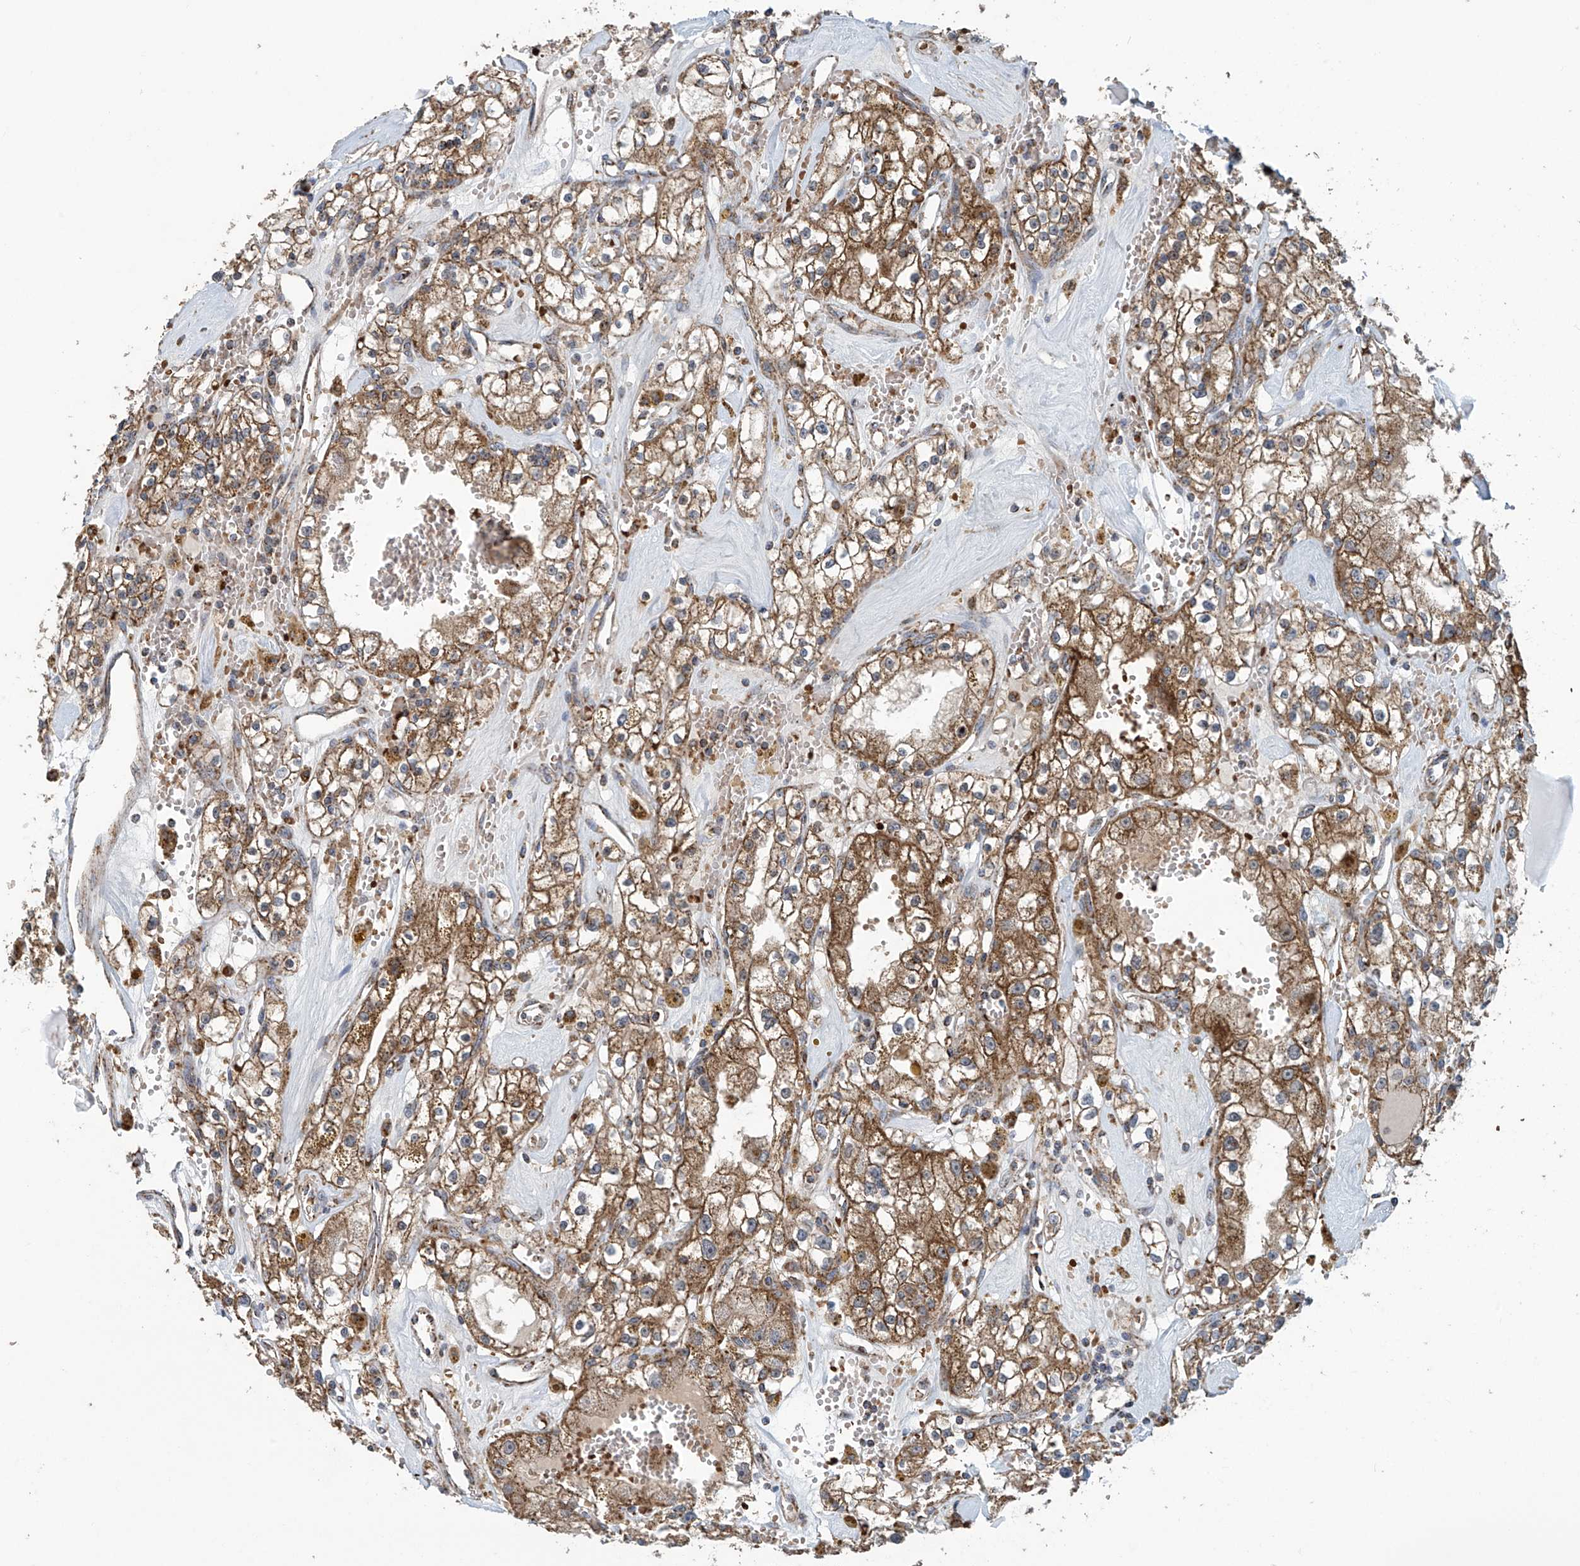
{"staining": {"intensity": "moderate", "quantity": ">75%", "location": "cytoplasmic/membranous"}, "tissue": "renal cancer", "cell_type": "Tumor cells", "image_type": "cancer", "snomed": [{"axis": "morphology", "description": "Adenocarcinoma, NOS"}, {"axis": "topography", "description": "Kidney"}], "caption": "Renal cancer (adenocarcinoma) stained with a protein marker demonstrates moderate staining in tumor cells.", "gene": "COMMD1", "patient": {"sex": "male", "age": 56}}